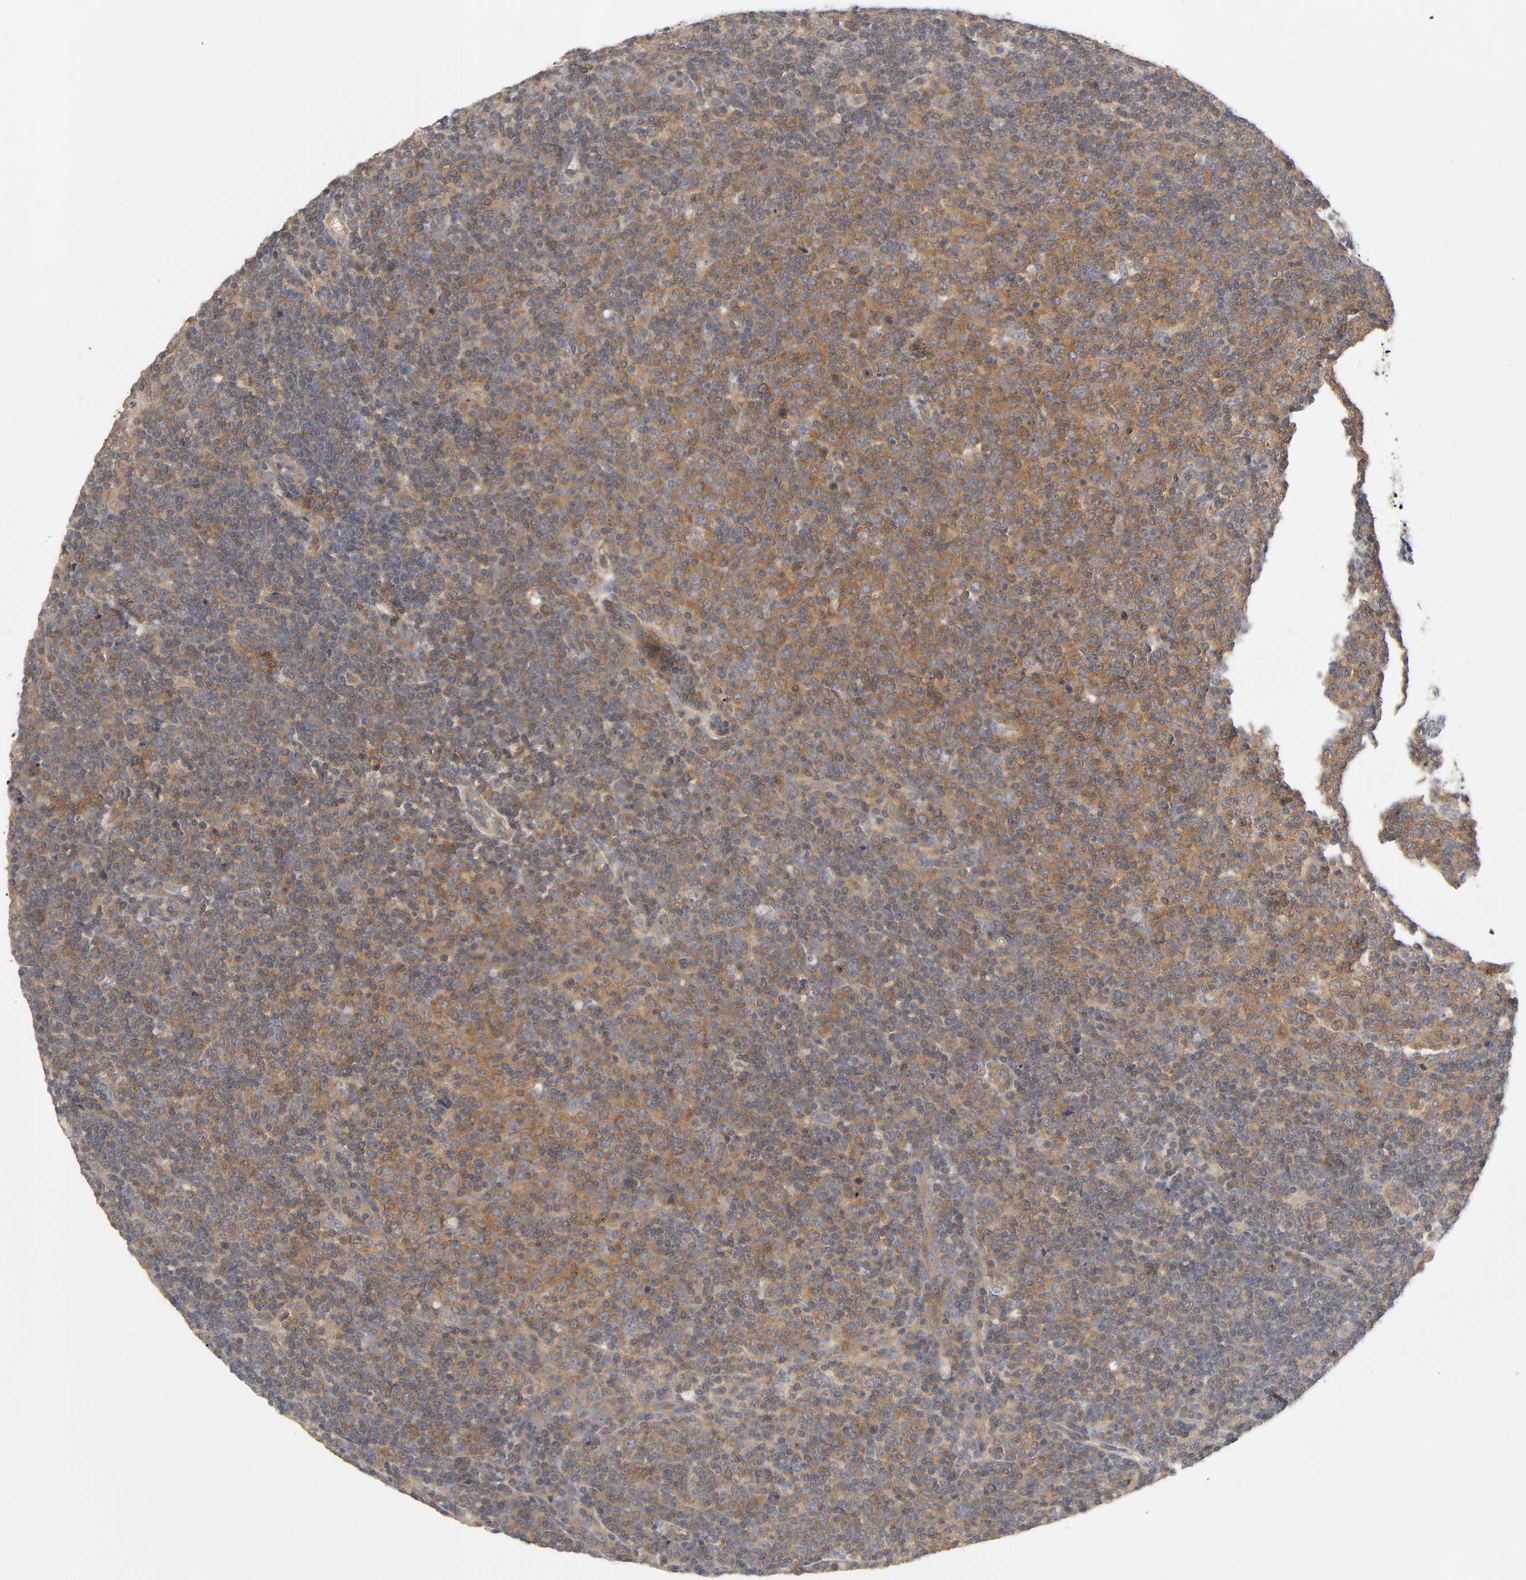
{"staining": {"intensity": "moderate", "quantity": ">75%", "location": "cytoplasmic/membranous"}, "tissue": "lymphoma", "cell_type": "Tumor cells", "image_type": "cancer", "snomed": [{"axis": "morphology", "description": "Malignant lymphoma, non-Hodgkin's type, Low grade"}, {"axis": "topography", "description": "Lymph node"}], "caption": "Lymphoma stained with a protein marker reveals moderate staining in tumor cells.", "gene": "CPB2", "patient": {"sex": "male", "age": 70}}